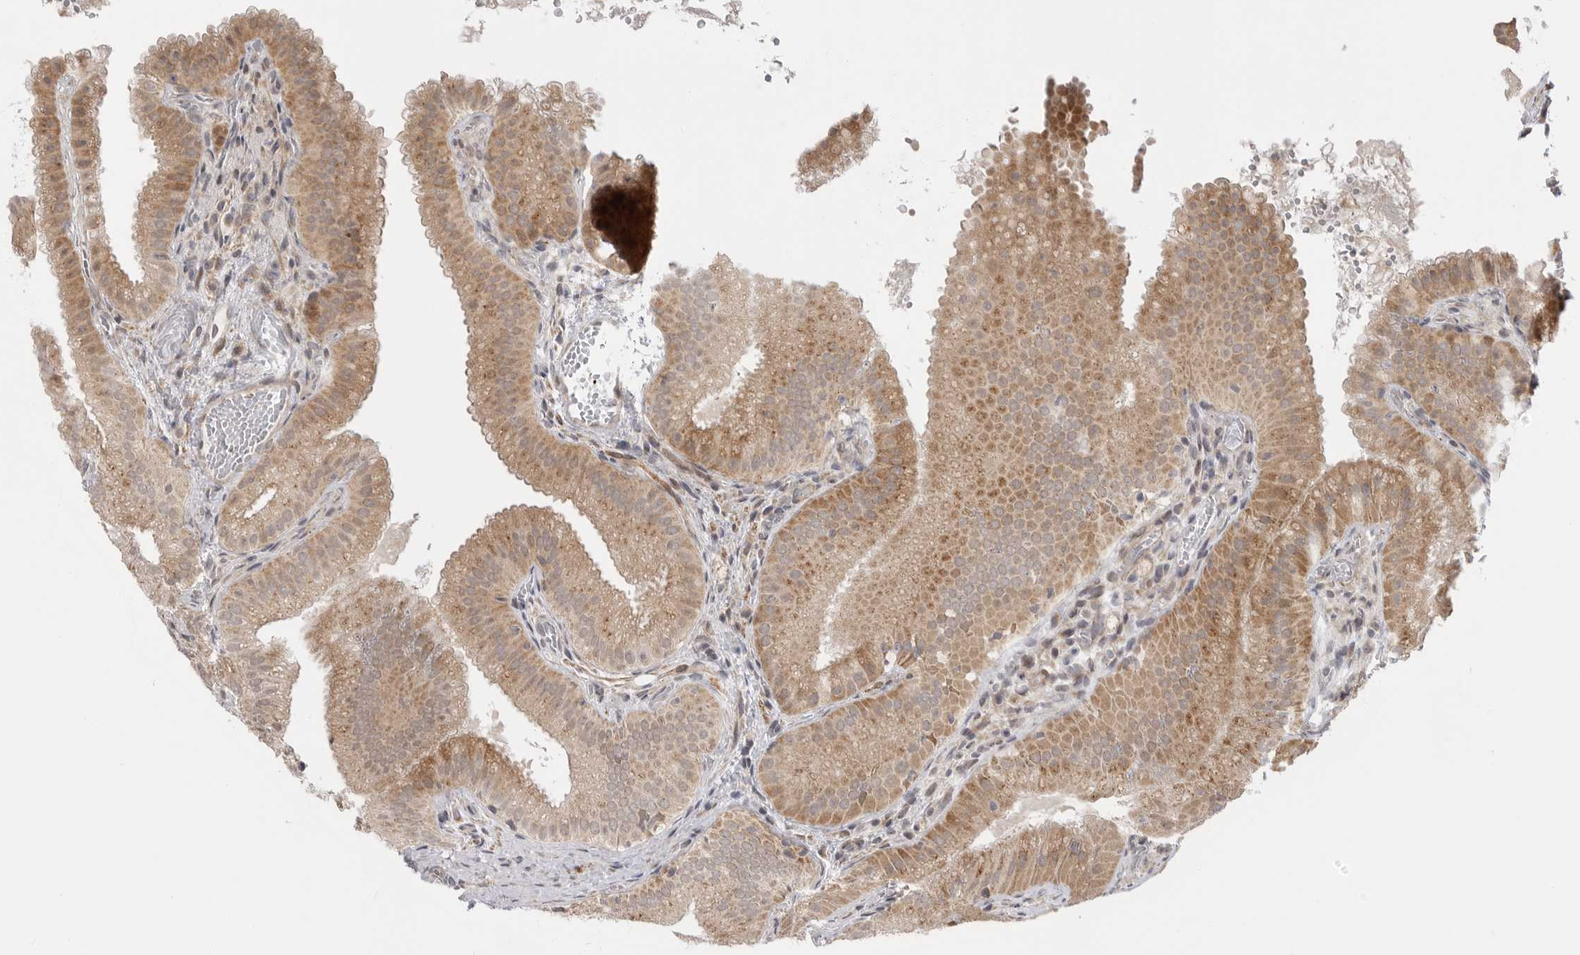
{"staining": {"intensity": "moderate", "quantity": ">75%", "location": "cytoplasmic/membranous"}, "tissue": "gallbladder", "cell_type": "Glandular cells", "image_type": "normal", "snomed": [{"axis": "morphology", "description": "Normal tissue, NOS"}, {"axis": "topography", "description": "Gallbladder"}], "caption": "Immunohistochemical staining of normal gallbladder exhibits medium levels of moderate cytoplasmic/membranous positivity in about >75% of glandular cells.", "gene": "GGT6", "patient": {"sex": "female", "age": 30}}